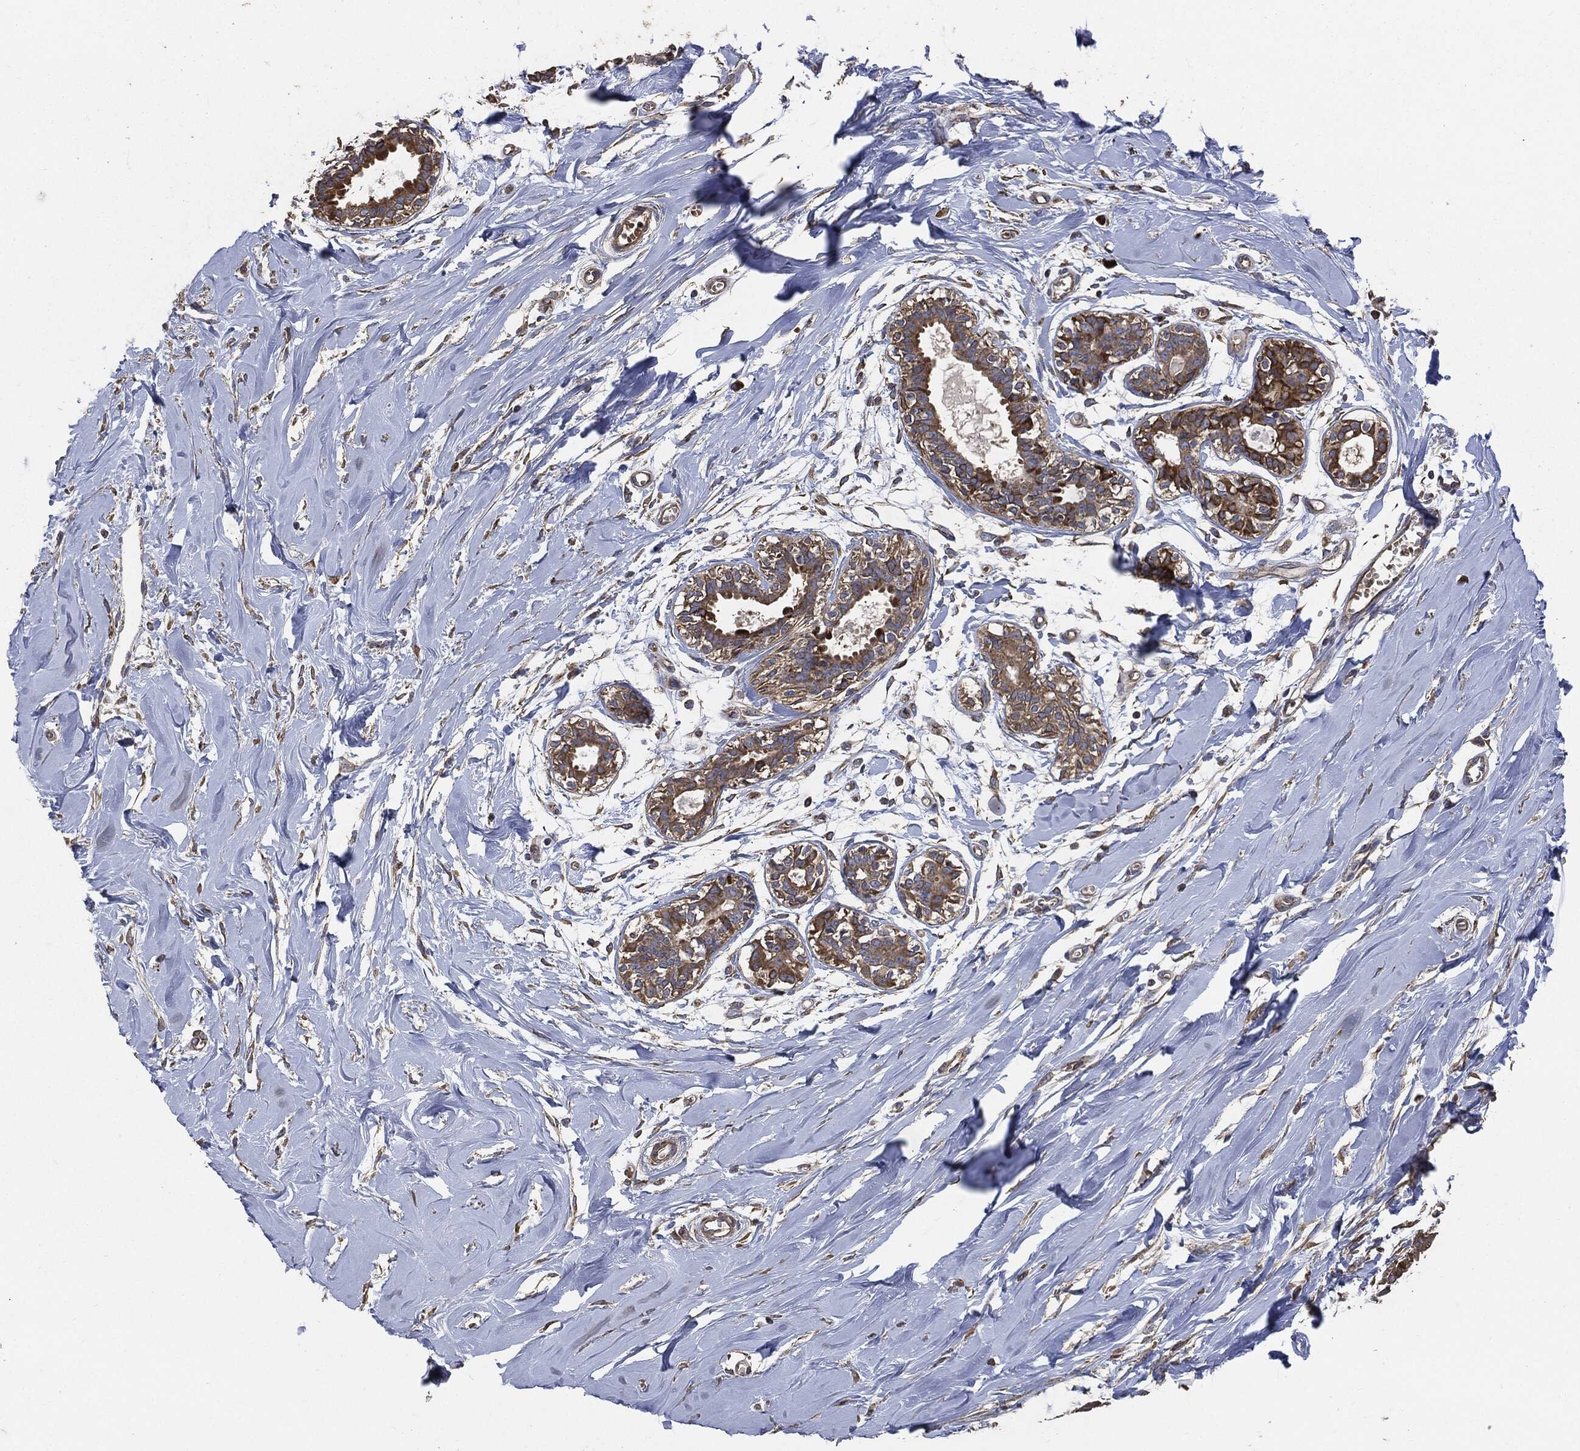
{"staining": {"intensity": "moderate", "quantity": ">75%", "location": "cytoplasmic/membranous"}, "tissue": "soft tissue", "cell_type": "Fibroblasts", "image_type": "normal", "snomed": [{"axis": "morphology", "description": "Normal tissue, NOS"}, {"axis": "topography", "description": "Breast"}], "caption": "Soft tissue stained with immunohistochemistry shows moderate cytoplasmic/membranous staining in about >75% of fibroblasts.", "gene": "STK3", "patient": {"sex": "female", "age": 49}}